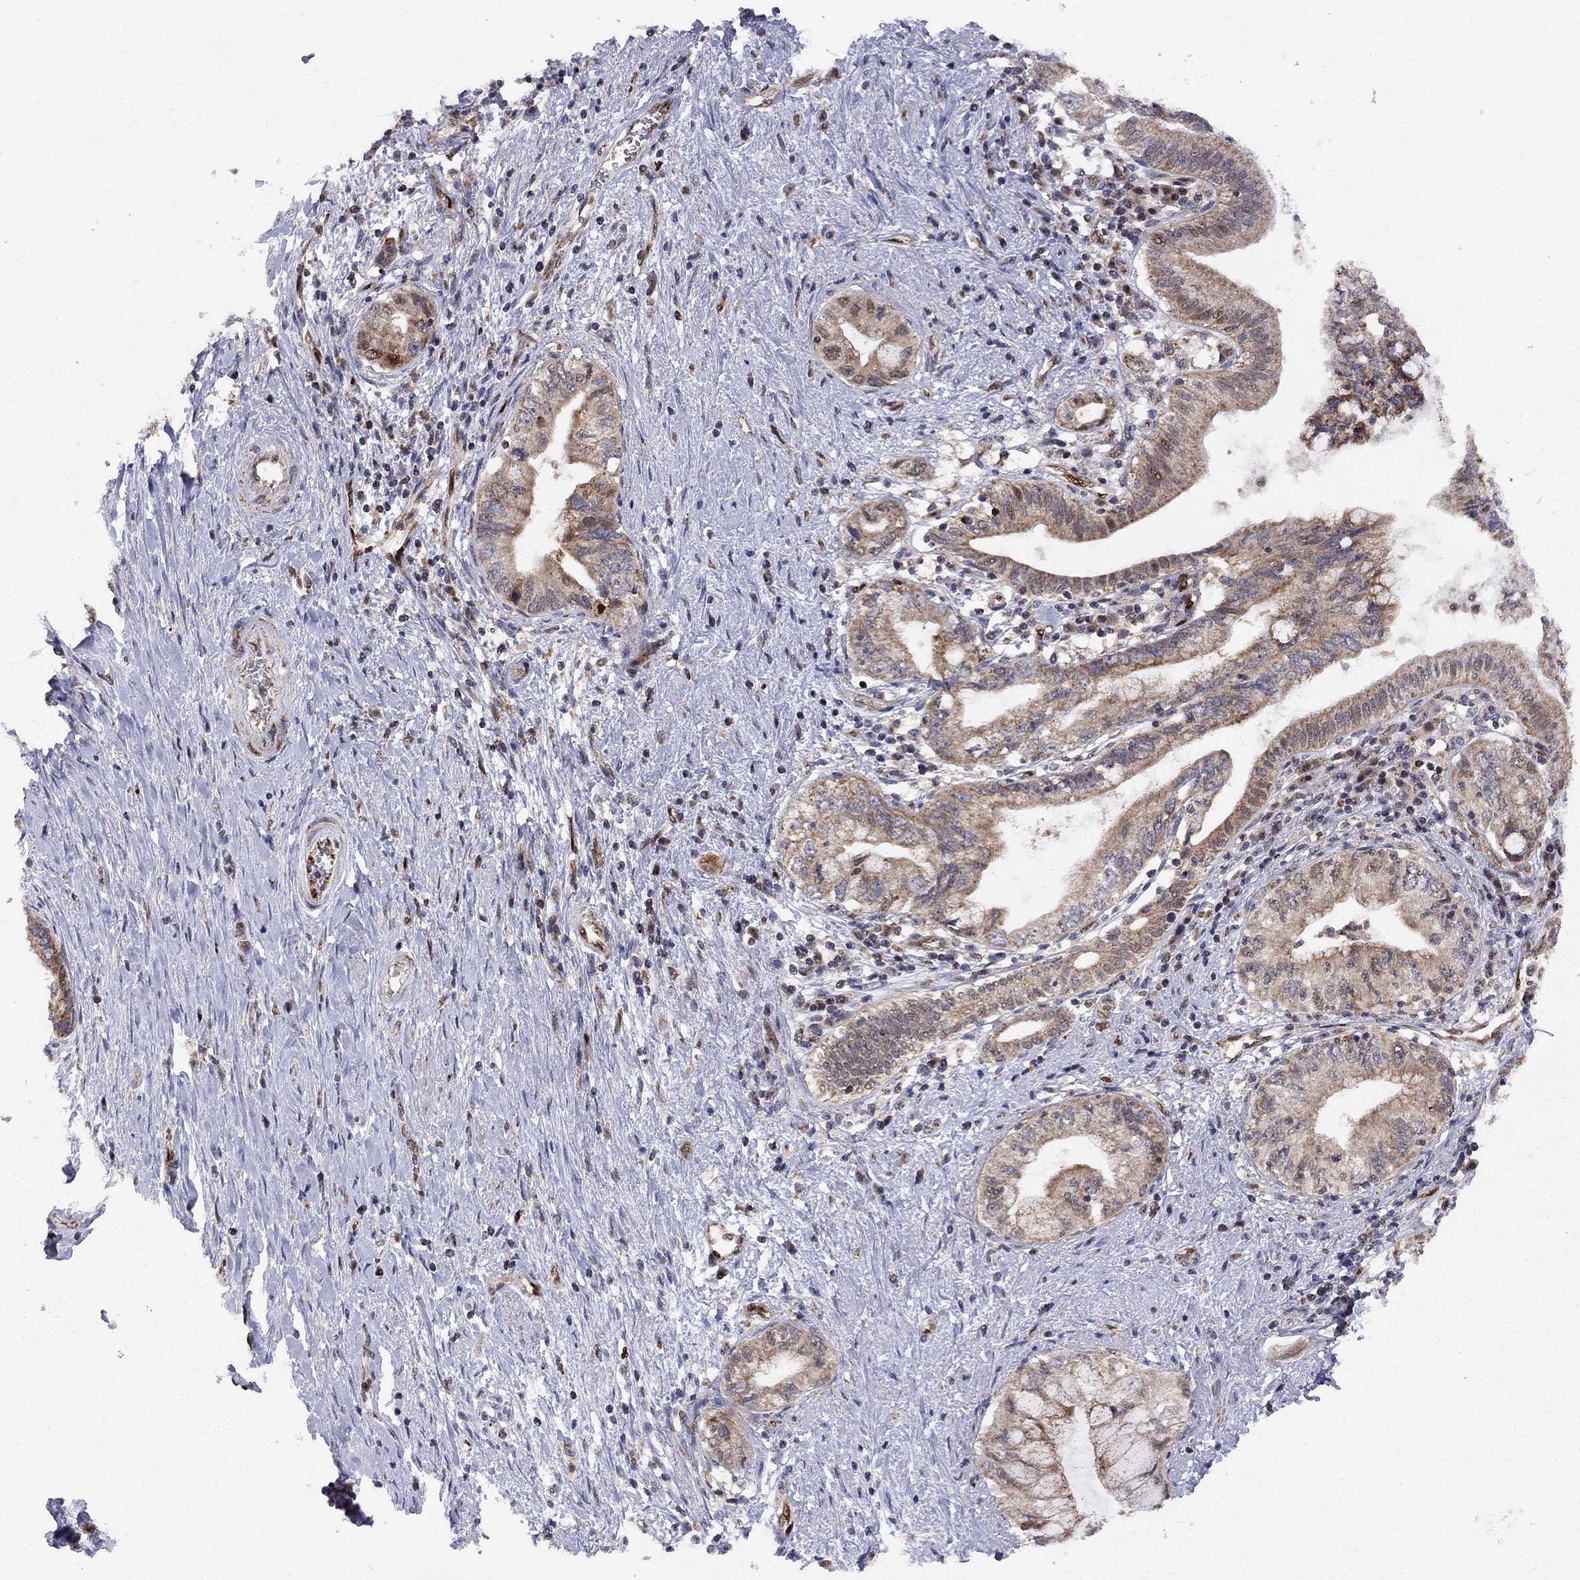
{"staining": {"intensity": "weak", "quantity": "25%-75%", "location": "cytoplasmic/membranous"}, "tissue": "pancreatic cancer", "cell_type": "Tumor cells", "image_type": "cancer", "snomed": [{"axis": "morphology", "description": "Adenocarcinoma, NOS"}, {"axis": "topography", "description": "Pancreas"}], "caption": "An immunohistochemistry micrograph of neoplastic tissue is shown. Protein staining in brown shows weak cytoplasmic/membranous positivity in adenocarcinoma (pancreatic) within tumor cells. The protein is stained brown, and the nuclei are stained in blue (DAB (3,3'-diaminobenzidine) IHC with brightfield microscopy, high magnification).", "gene": "ELOB", "patient": {"sex": "female", "age": 73}}